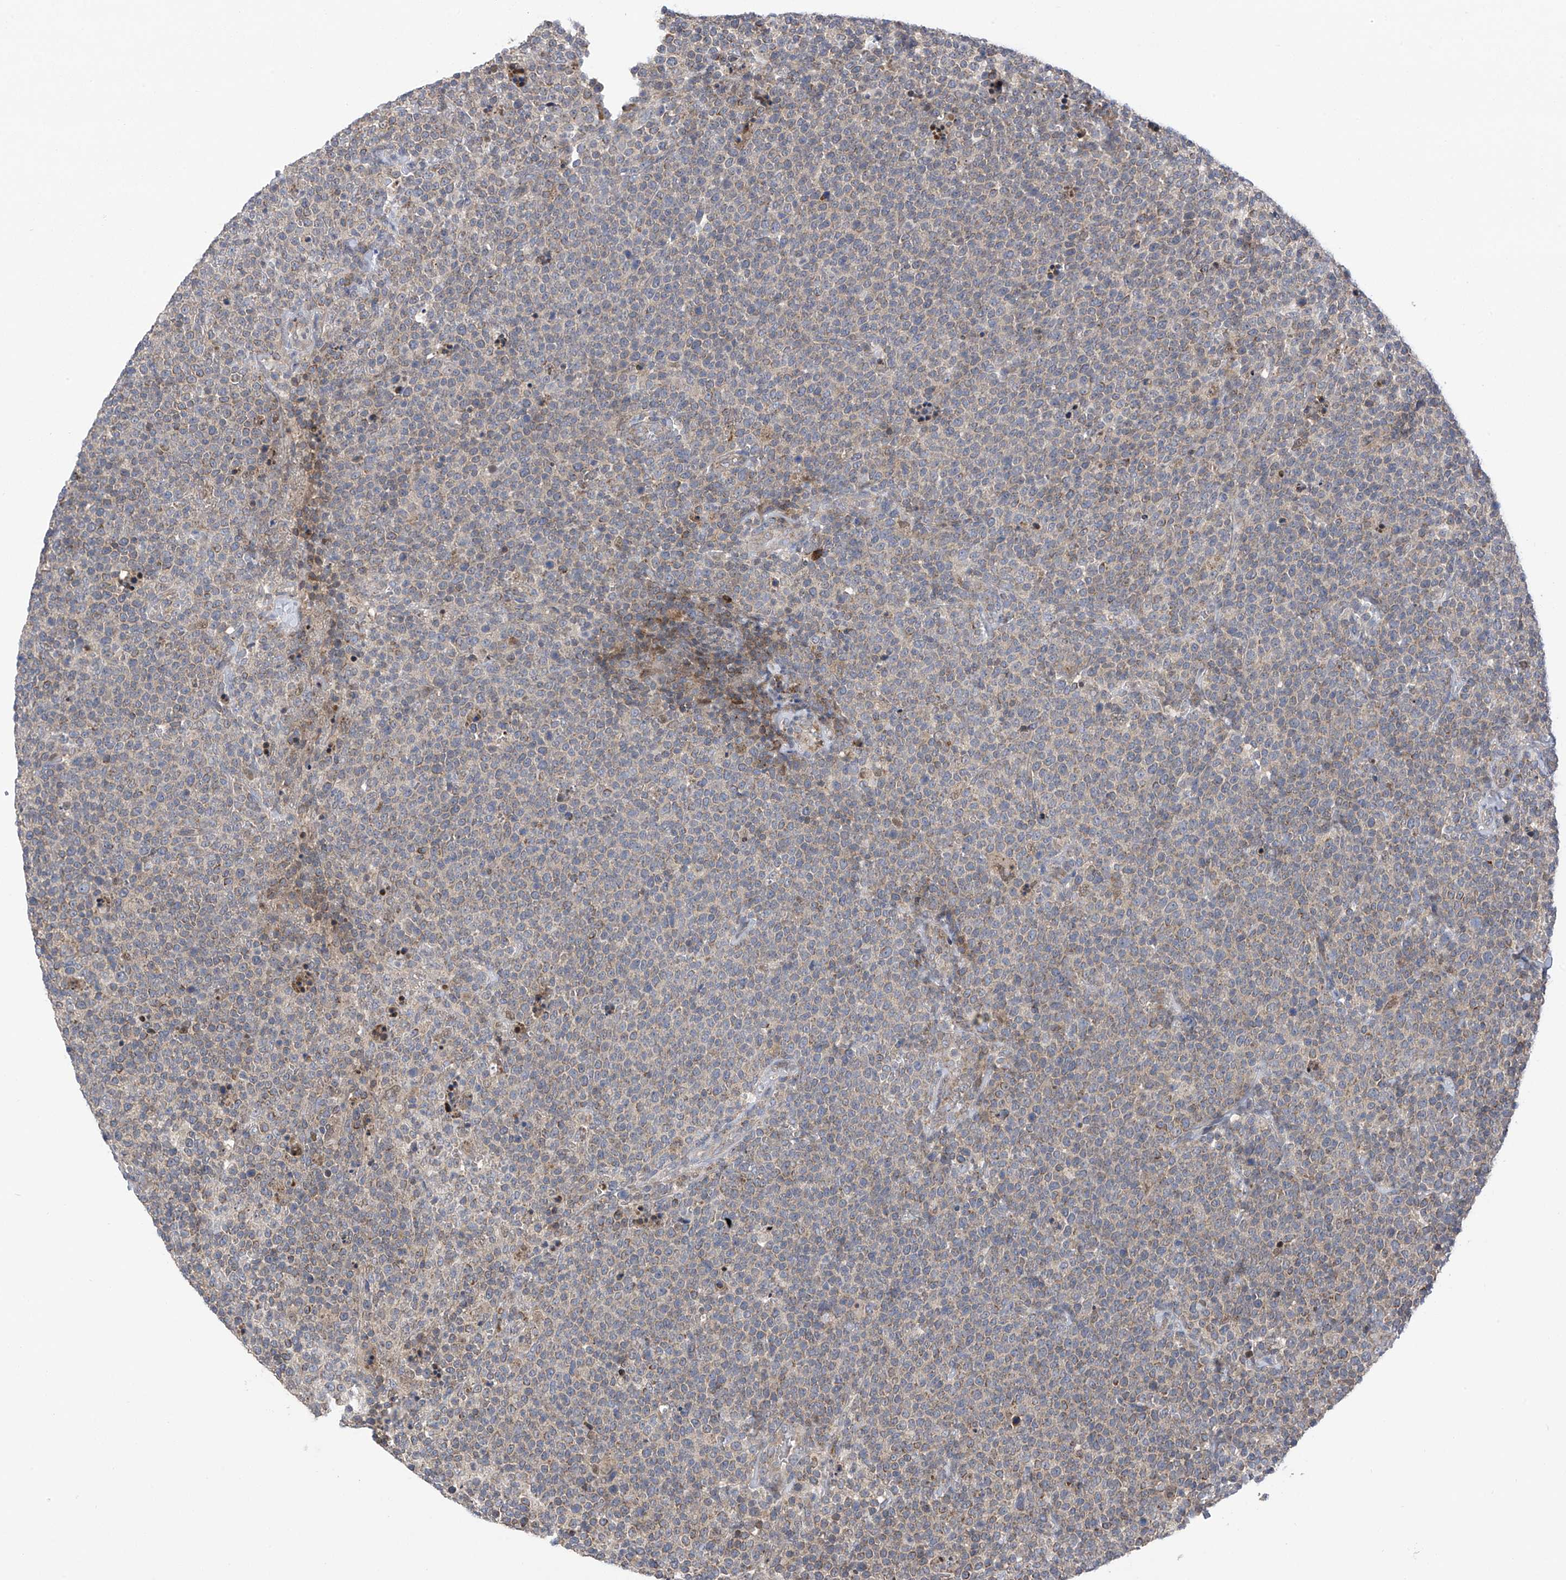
{"staining": {"intensity": "weak", "quantity": "25%-75%", "location": "cytoplasmic/membranous"}, "tissue": "lymphoma", "cell_type": "Tumor cells", "image_type": "cancer", "snomed": [{"axis": "morphology", "description": "Malignant lymphoma, non-Hodgkin's type, High grade"}, {"axis": "topography", "description": "Lymph node"}], "caption": "Immunohistochemical staining of lymphoma exhibits low levels of weak cytoplasmic/membranous protein positivity in about 25%-75% of tumor cells.", "gene": "SLCO4A1", "patient": {"sex": "male", "age": 61}}